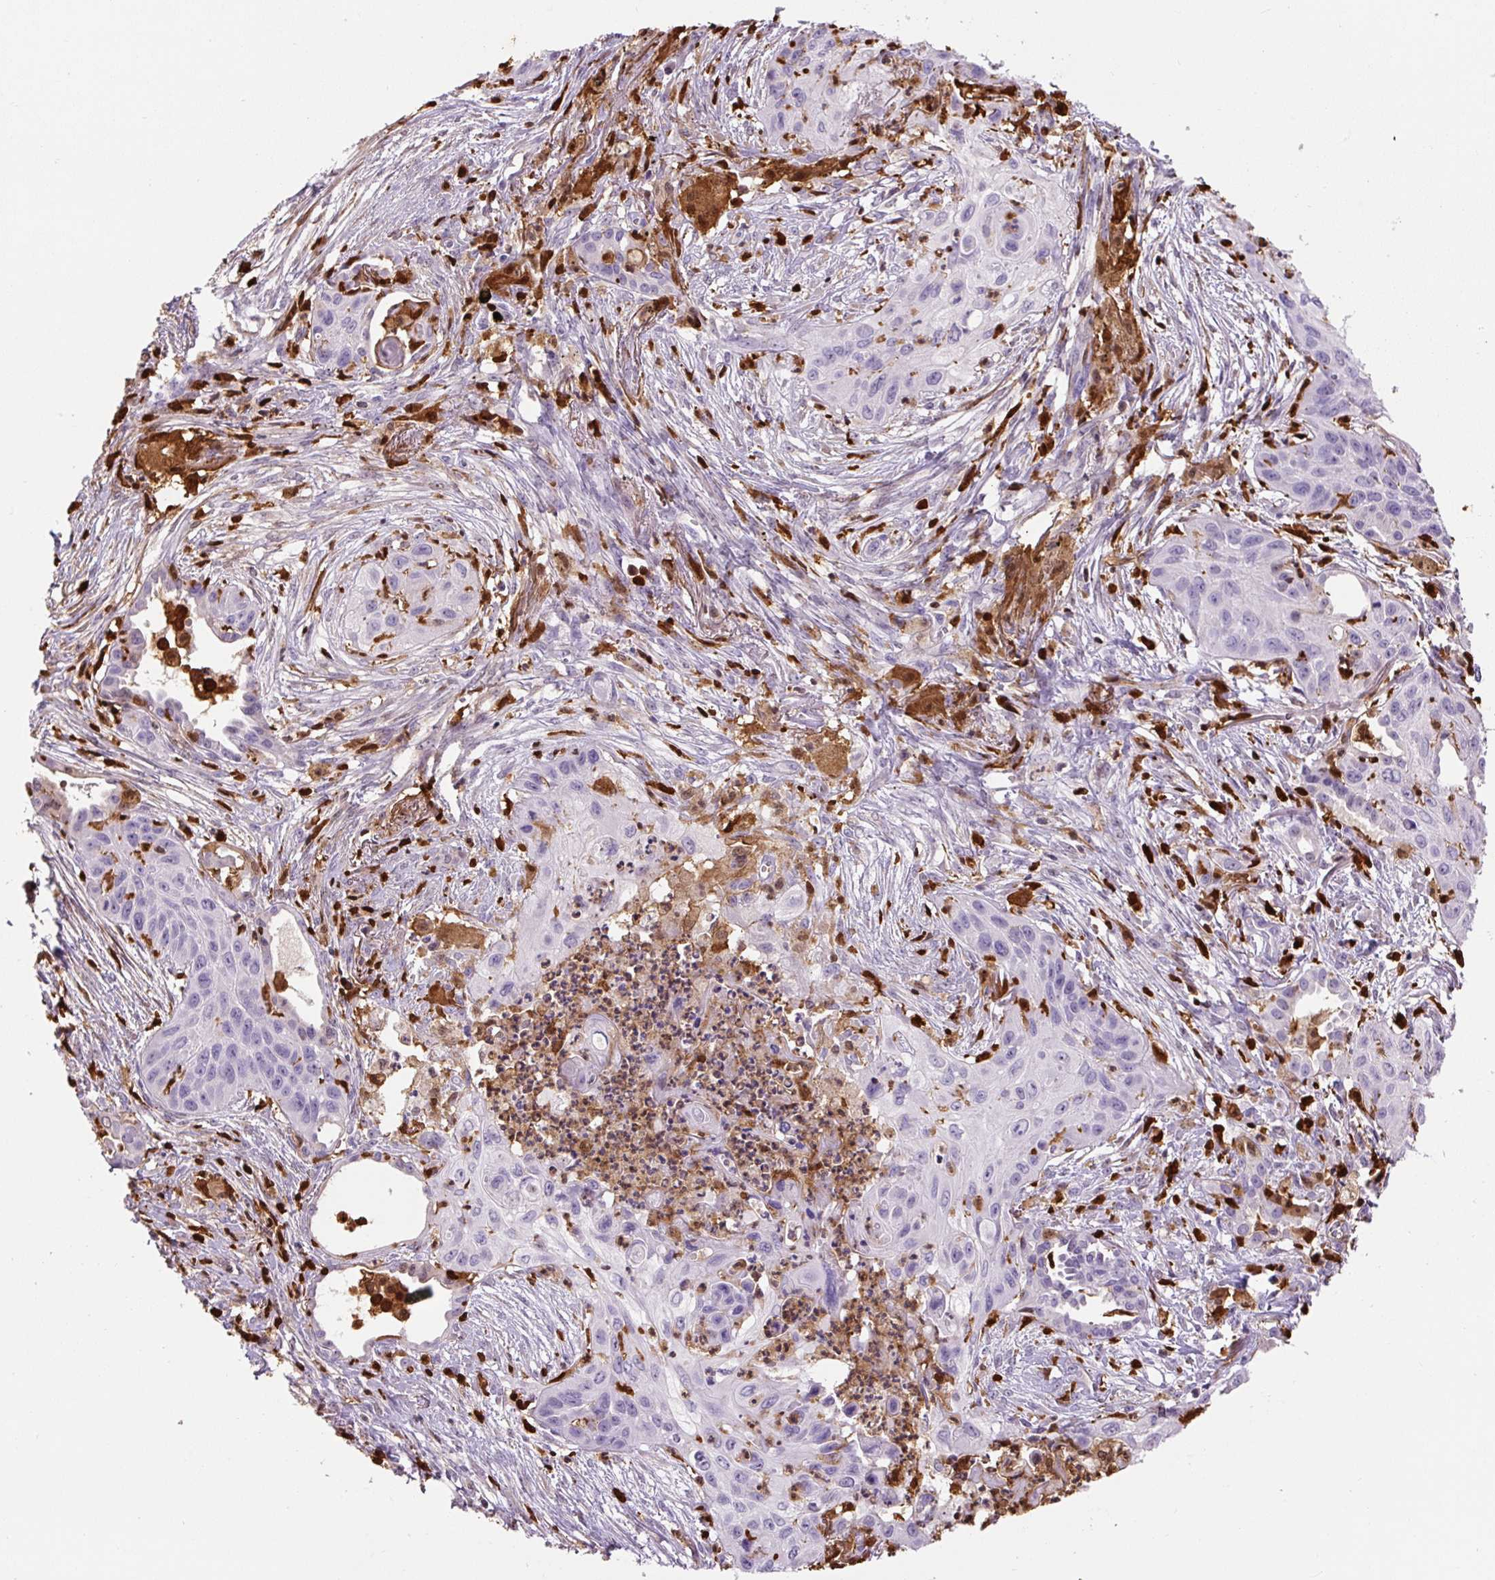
{"staining": {"intensity": "negative", "quantity": "none", "location": "none"}, "tissue": "lung cancer", "cell_type": "Tumor cells", "image_type": "cancer", "snomed": [{"axis": "morphology", "description": "Squamous cell carcinoma, NOS"}, {"axis": "topography", "description": "Lung"}], "caption": "IHC histopathology image of neoplastic tissue: lung squamous cell carcinoma stained with DAB (3,3'-diaminobenzidine) displays no significant protein positivity in tumor cells.", "gene": "S100A4", "patient": {"sex": "male", "age": 71}}